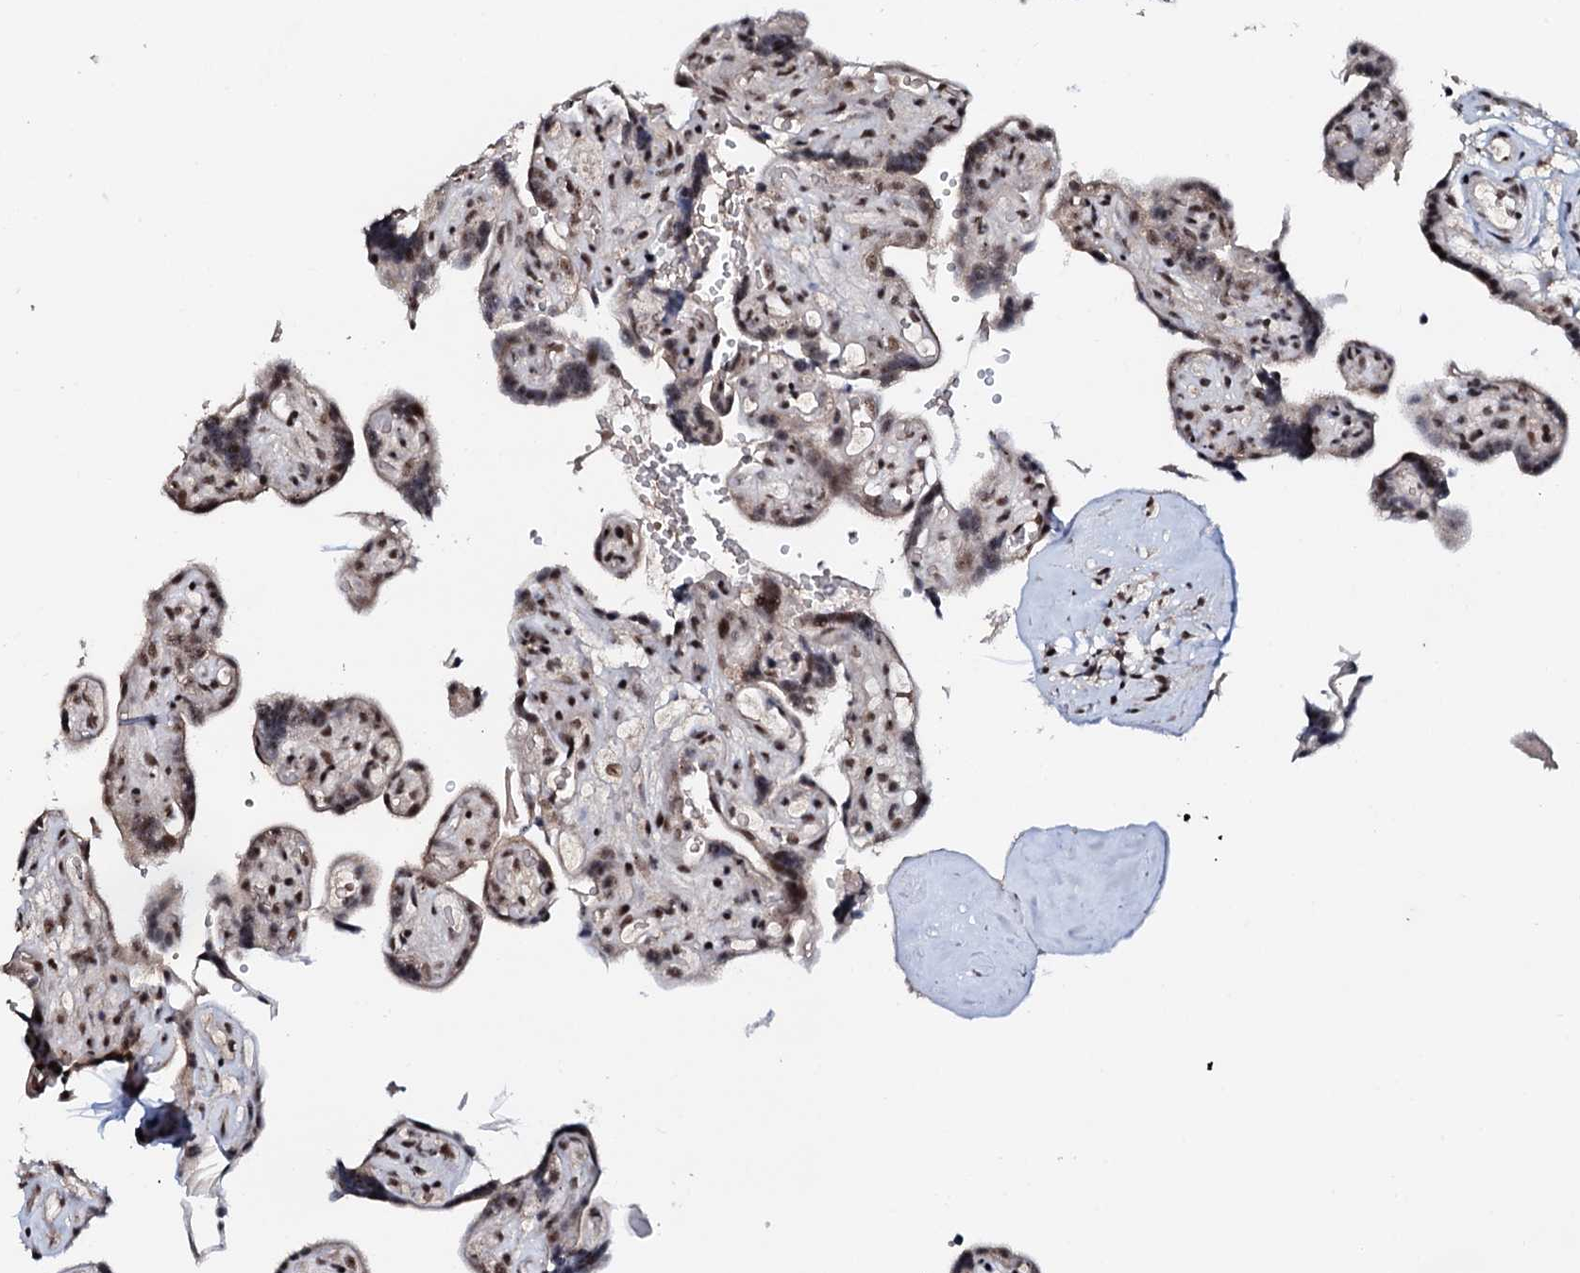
{"staining": {"intensity": "moderate", "quantity": ">75%", "location": "nuclear"}, "tissue": "placenta", "cell_type": "Decidual cells", "image_type": "normal", "snomed": [{"axis": "morphology", "description": "Normal tissue, NOS"}, {"axis": "topography", "description": "Placenta"}], "caption": "IHC micrograph of unremarkable placenta: placenta stained using IHC displays medium levels of moderate protein expression localized specifically in the nuclear of decidual cells, appearing as a nuclear brown color.", "gene": "NEUROG3", "patient": {"sex": "female", "age": 30}}